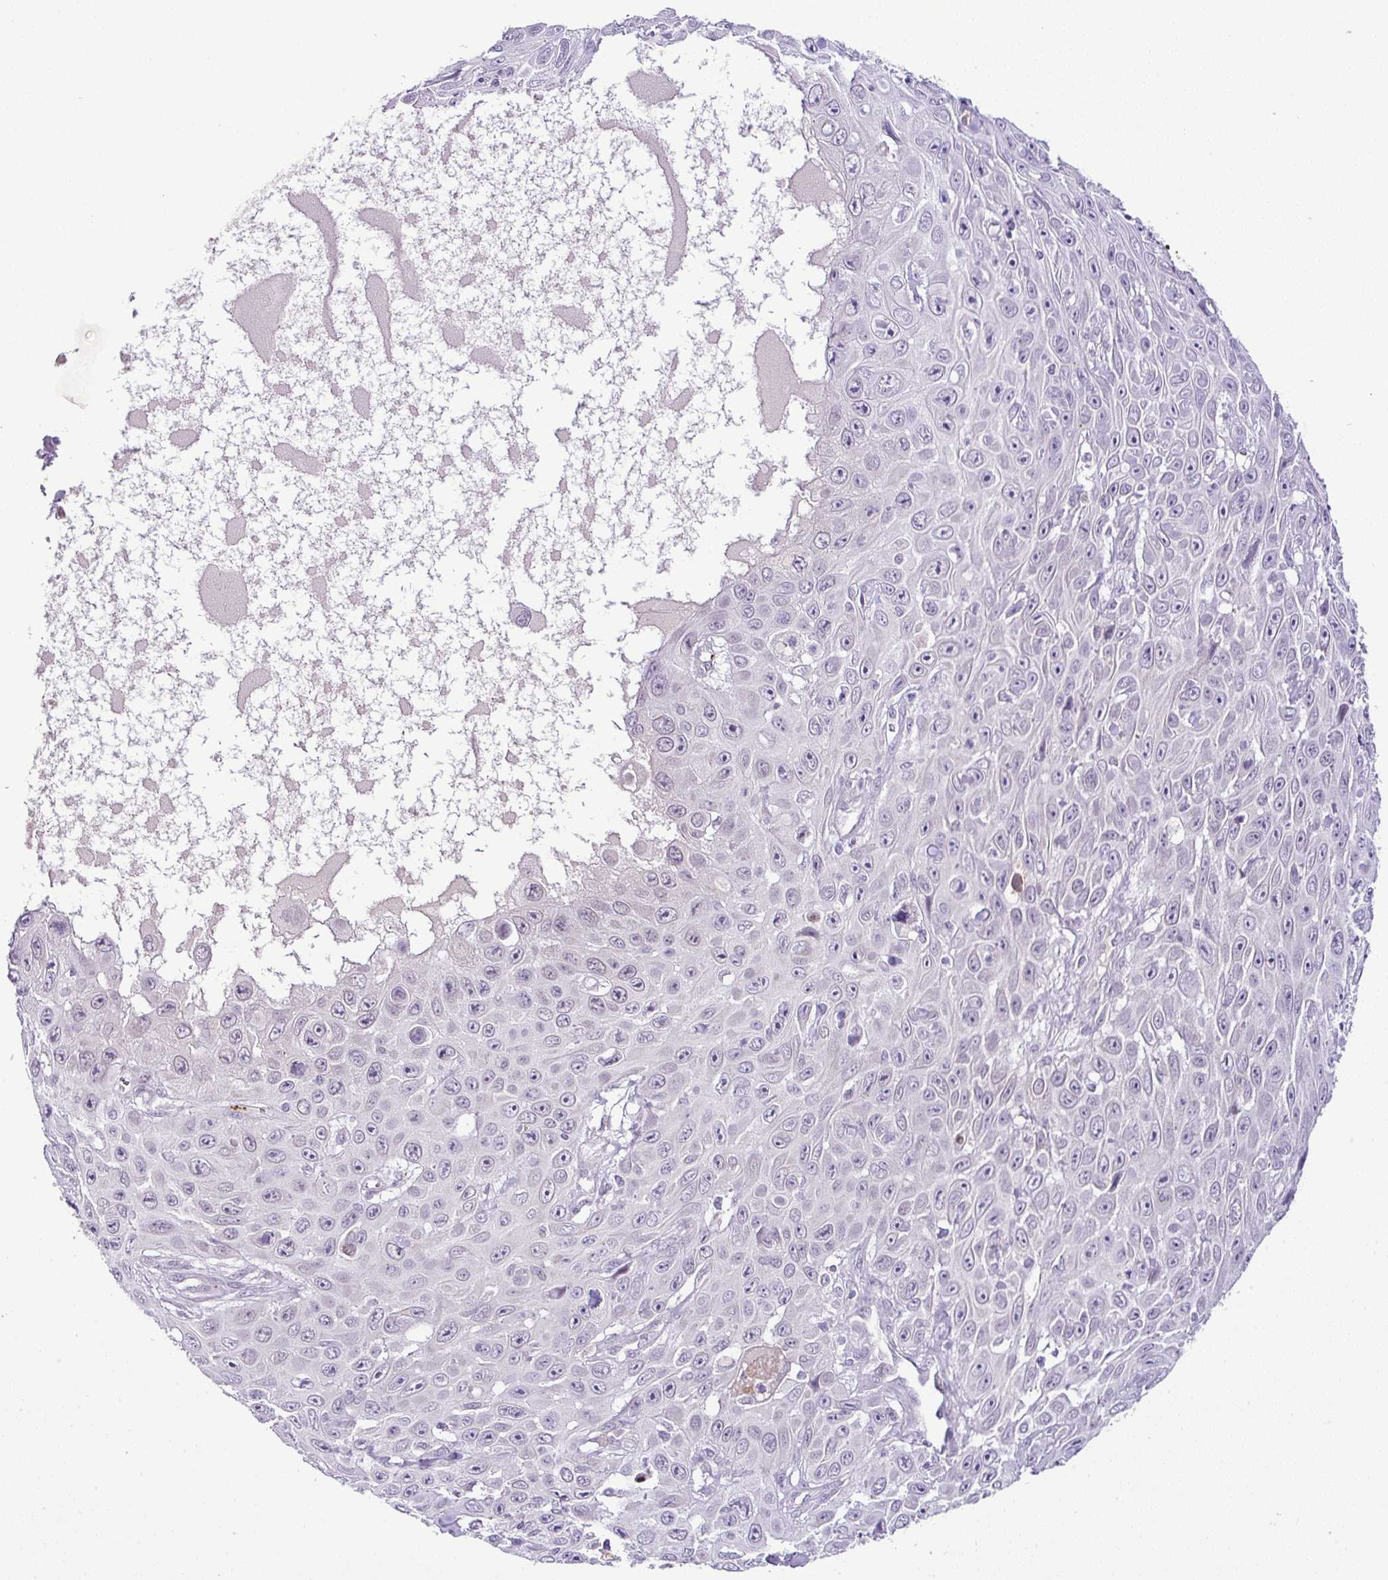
{"staining": {"intensity": "negative", "quantity": "none", "location": "none"}, "tissue": "skin cancer", "cell_type": "Tumor cells", "image_type": "cancer", "snomed": [{"axis": "morphology", "description": "Squamous cell carcinoma, NOS"}, {"axis": "topography", "description": "Skin"}], "caption": "Protein analysis of skin squamous cell carcinoma demonstrates no significant staining in tumor cells.", "gene": "CMTM5", "patient": {"sex": "male", "age": 82}}